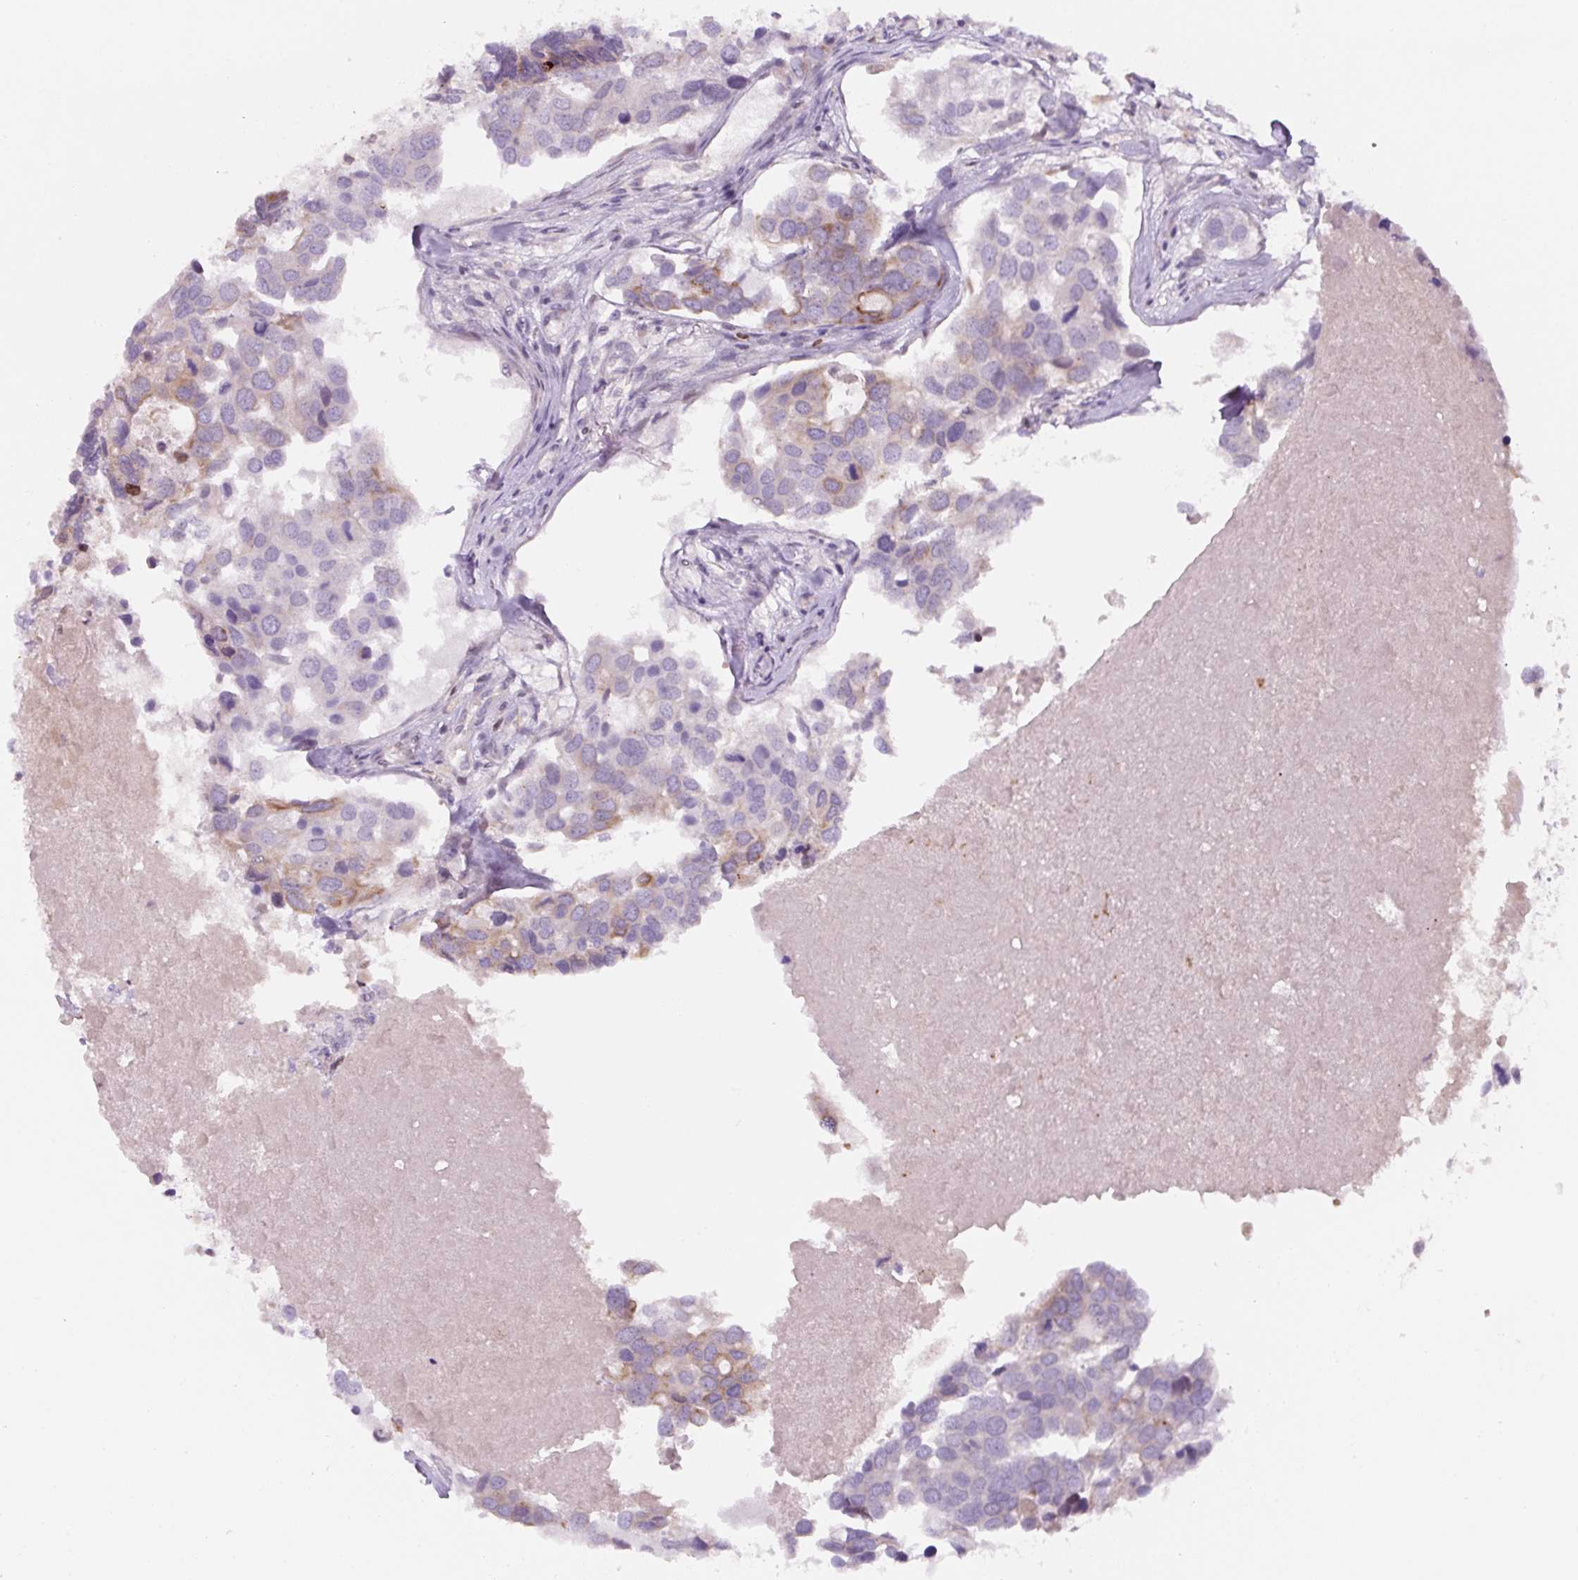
{"staining": {"intensity": "weak", "quantity": "<25%", "location": "cytoplasmic/membranous"}, "tissue": "breast cancer", "cell_type": "Tumor cells", "image_type": "cancer", "snomed": [{"axis": "morphology", "description": "Duct carcinoma"}, {"axis": "topography", "description": "Breast"}], "caption": "Immunohistochemical staining of human breast cancer (invasive ductal carcinoma) shows no significant positivity in tumor cells.", "gene": "YIF1B", "patient": {"sex": "female", "age": 83}}